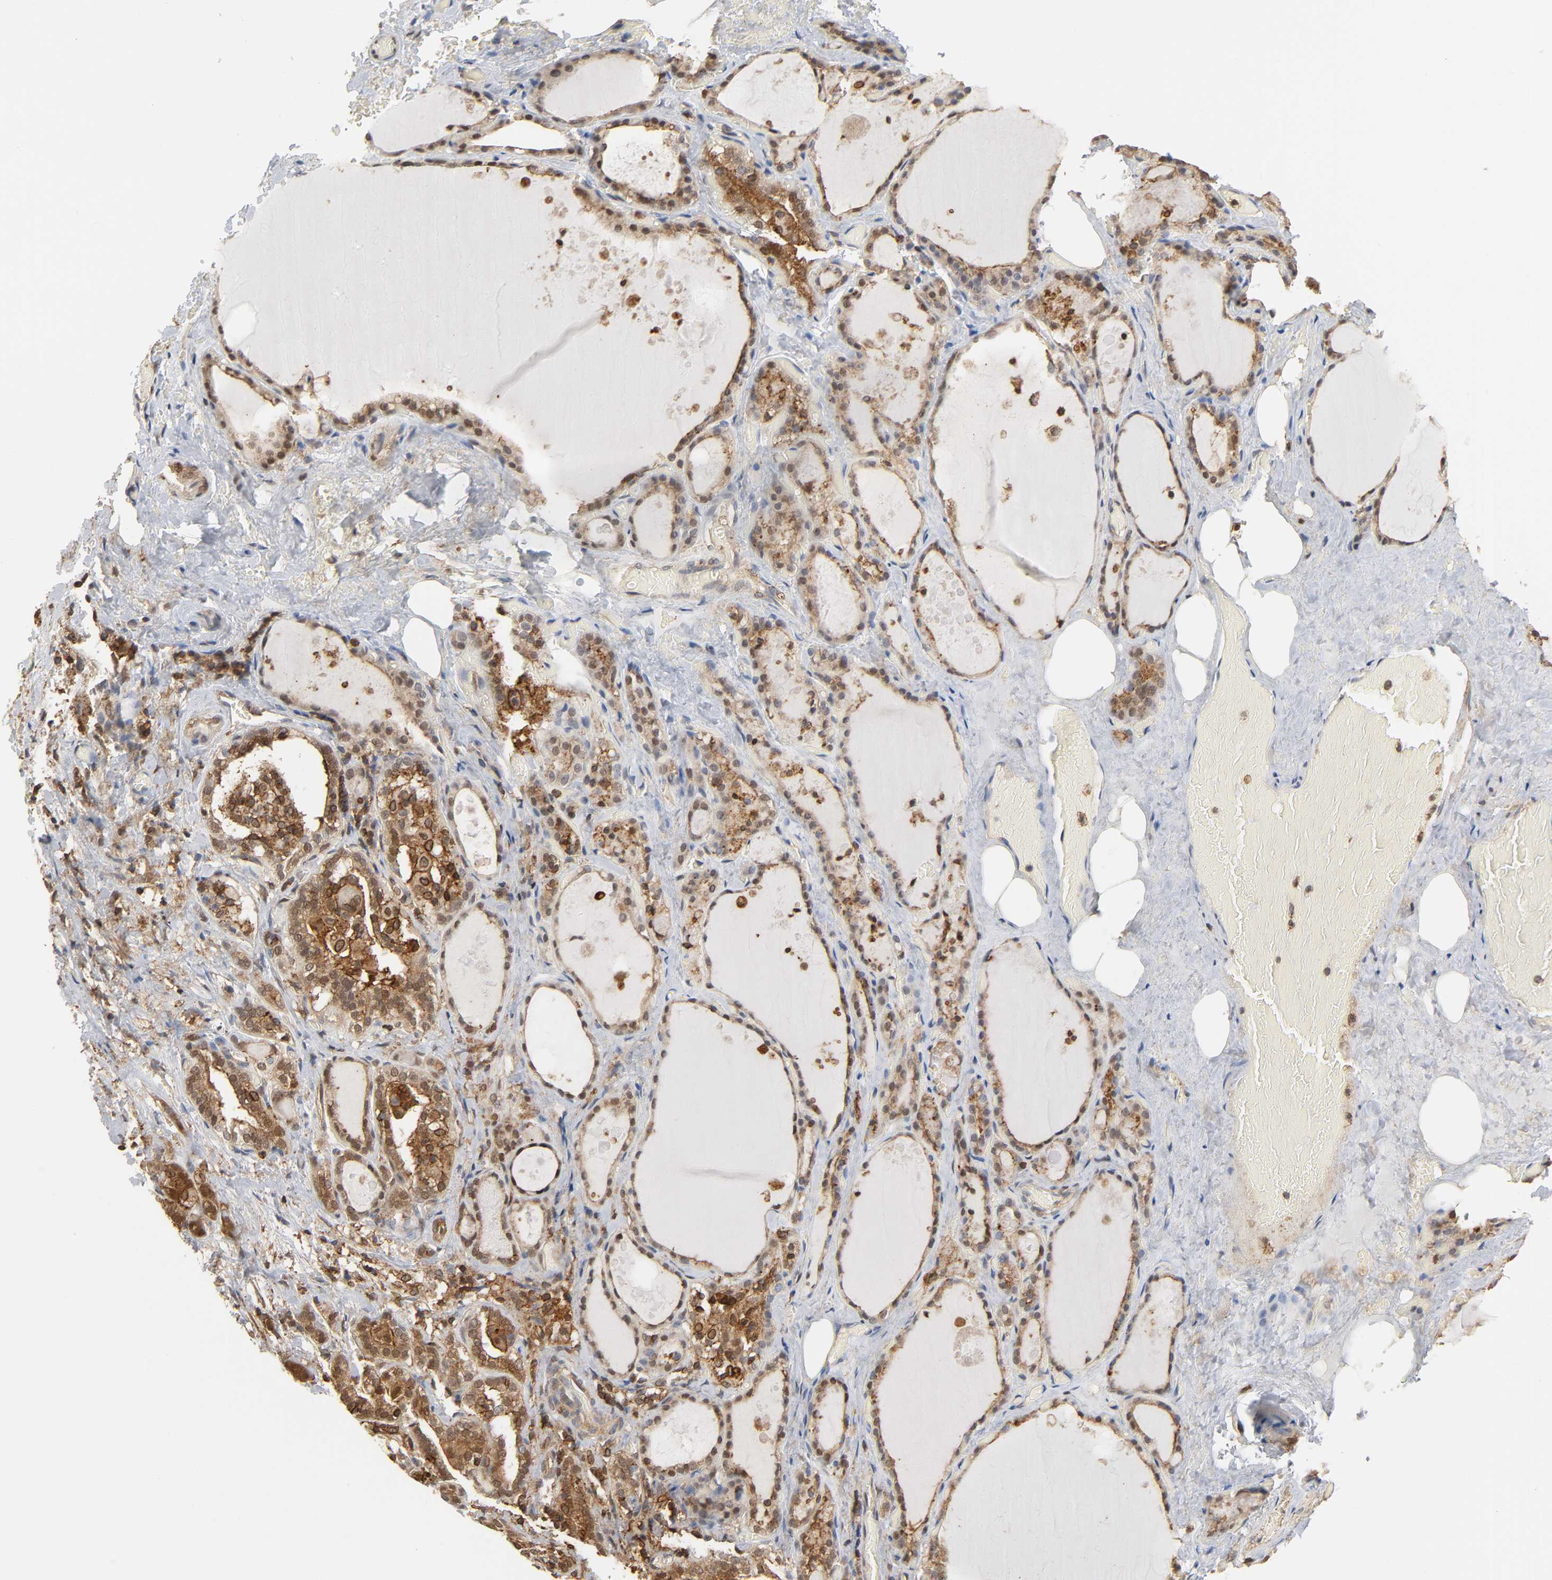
{"staining": {"intensity": "moderate", "quantity": ">75%", "location": "cytoplasmic/membranous,nuclear"}, "tissue": "thyroid gland", "cell_type": "Glandular cells", "image_type": "normal", "snomed": [{"axis": "morphology", "description": "Normal tissue, NOS"}, {"axis": "topography", "description": "Thyroid gland"}], "caption": "A medium amount of moderate cytoplasmic/membranous,nuclear expression is identified in about >75% of glandular cells in normal thyroid gland. Using DAB (3,3'-diaminobenzidine) (brown) and hematoxylin (blue) stains, captured at high magnification using brightfield microscopy.", "gene": "ANXA11", "patient": {"sex": "male", "age": 61}}